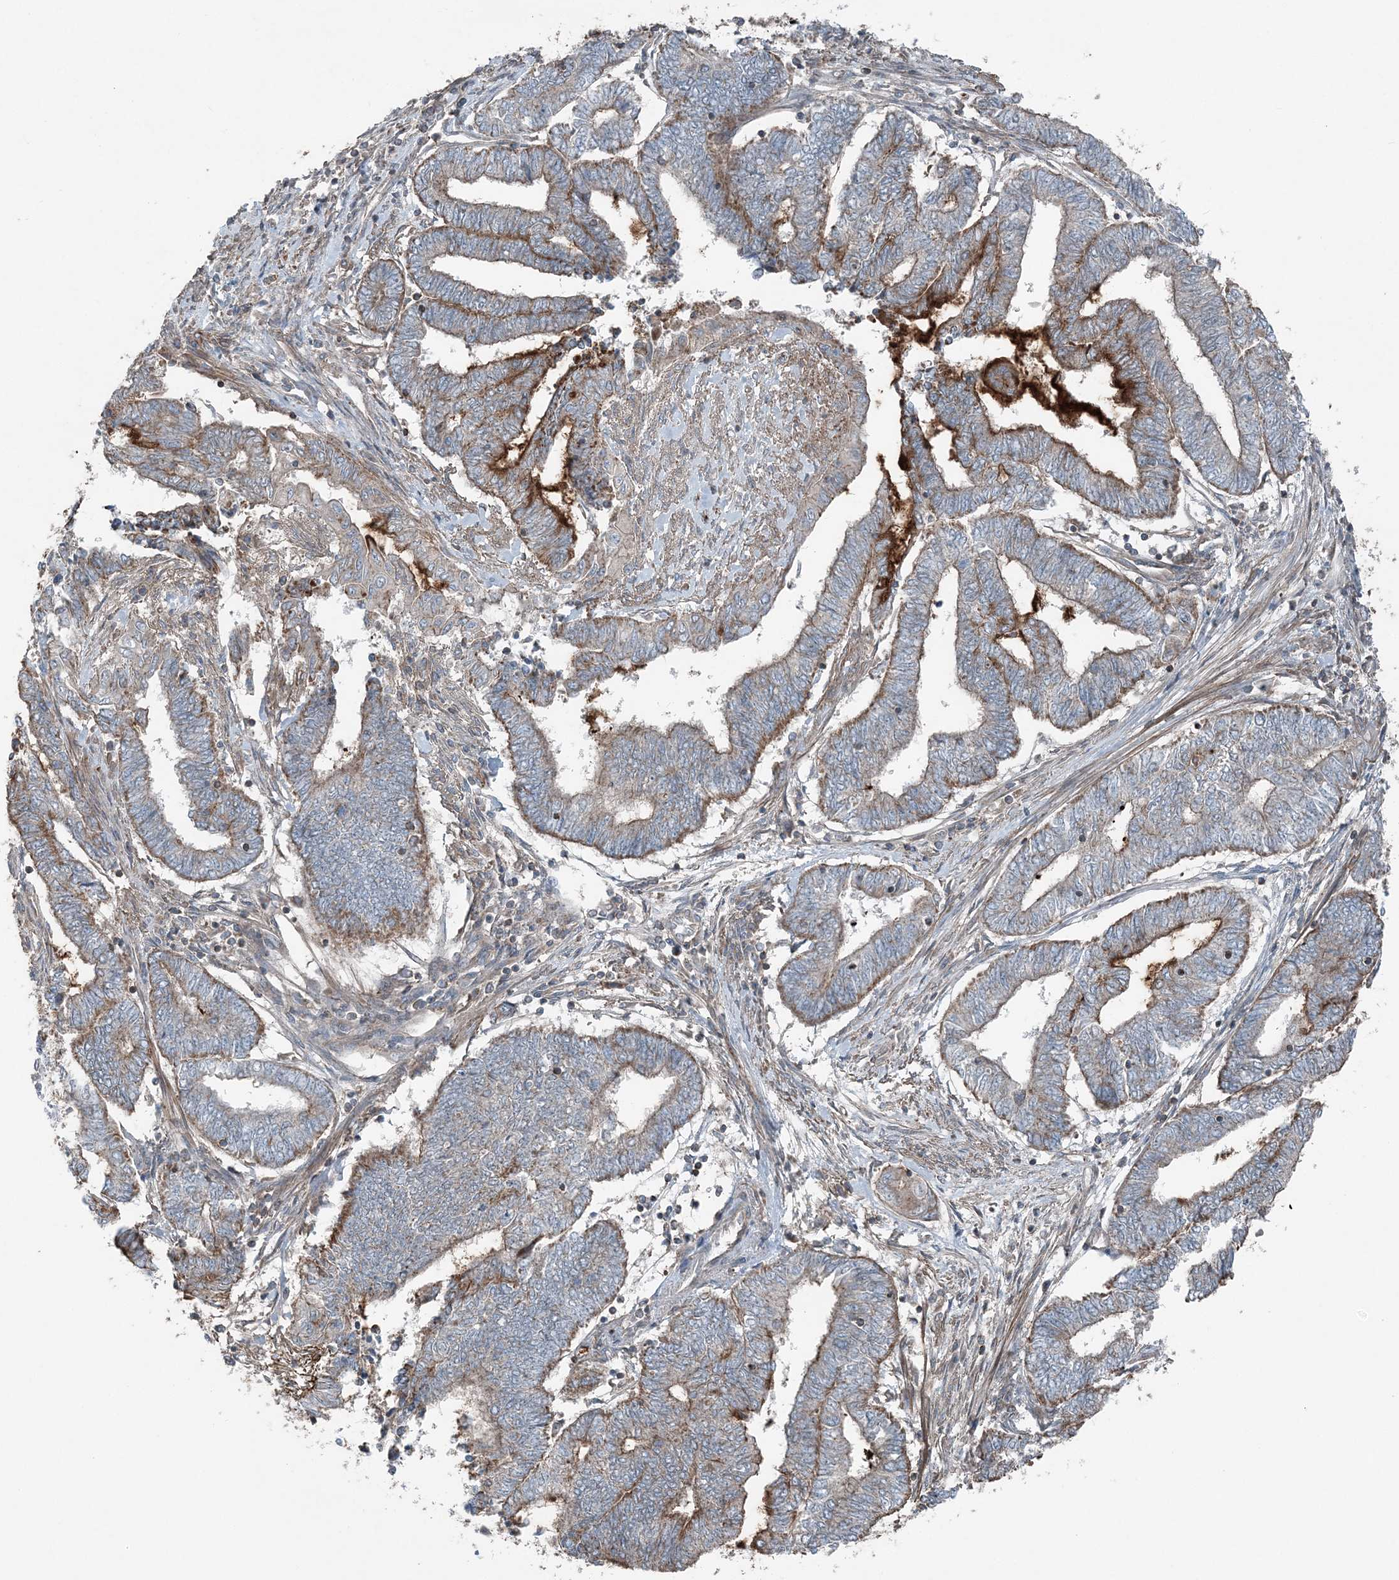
{"staining": {"intensity": "moderate", "quantity": "25%-75%", "location": "cytoplasmic/membranous"}, "tissue": "endometrial cancer", "cell_type": "Tumor cells", "image_type": "cancer", "snomed": [{"axis": "morphology", "description": "Adenocarcinoma, NOS"}, {"axis": "topography", "description": "Uterus"}, {"axis": "topography", "description": "Endometrium"}], "caption": "IHC (DAB) staining of human endometrial adenocarcinoma exhibits moderate cytoplasmic/membranous protein staining in about 25%-75% of tumor cells. (DAB = brown stain, brightfield microscopy at high magnification).", "gene": "KY", "patient": {"sex": "female", "age": 70}}